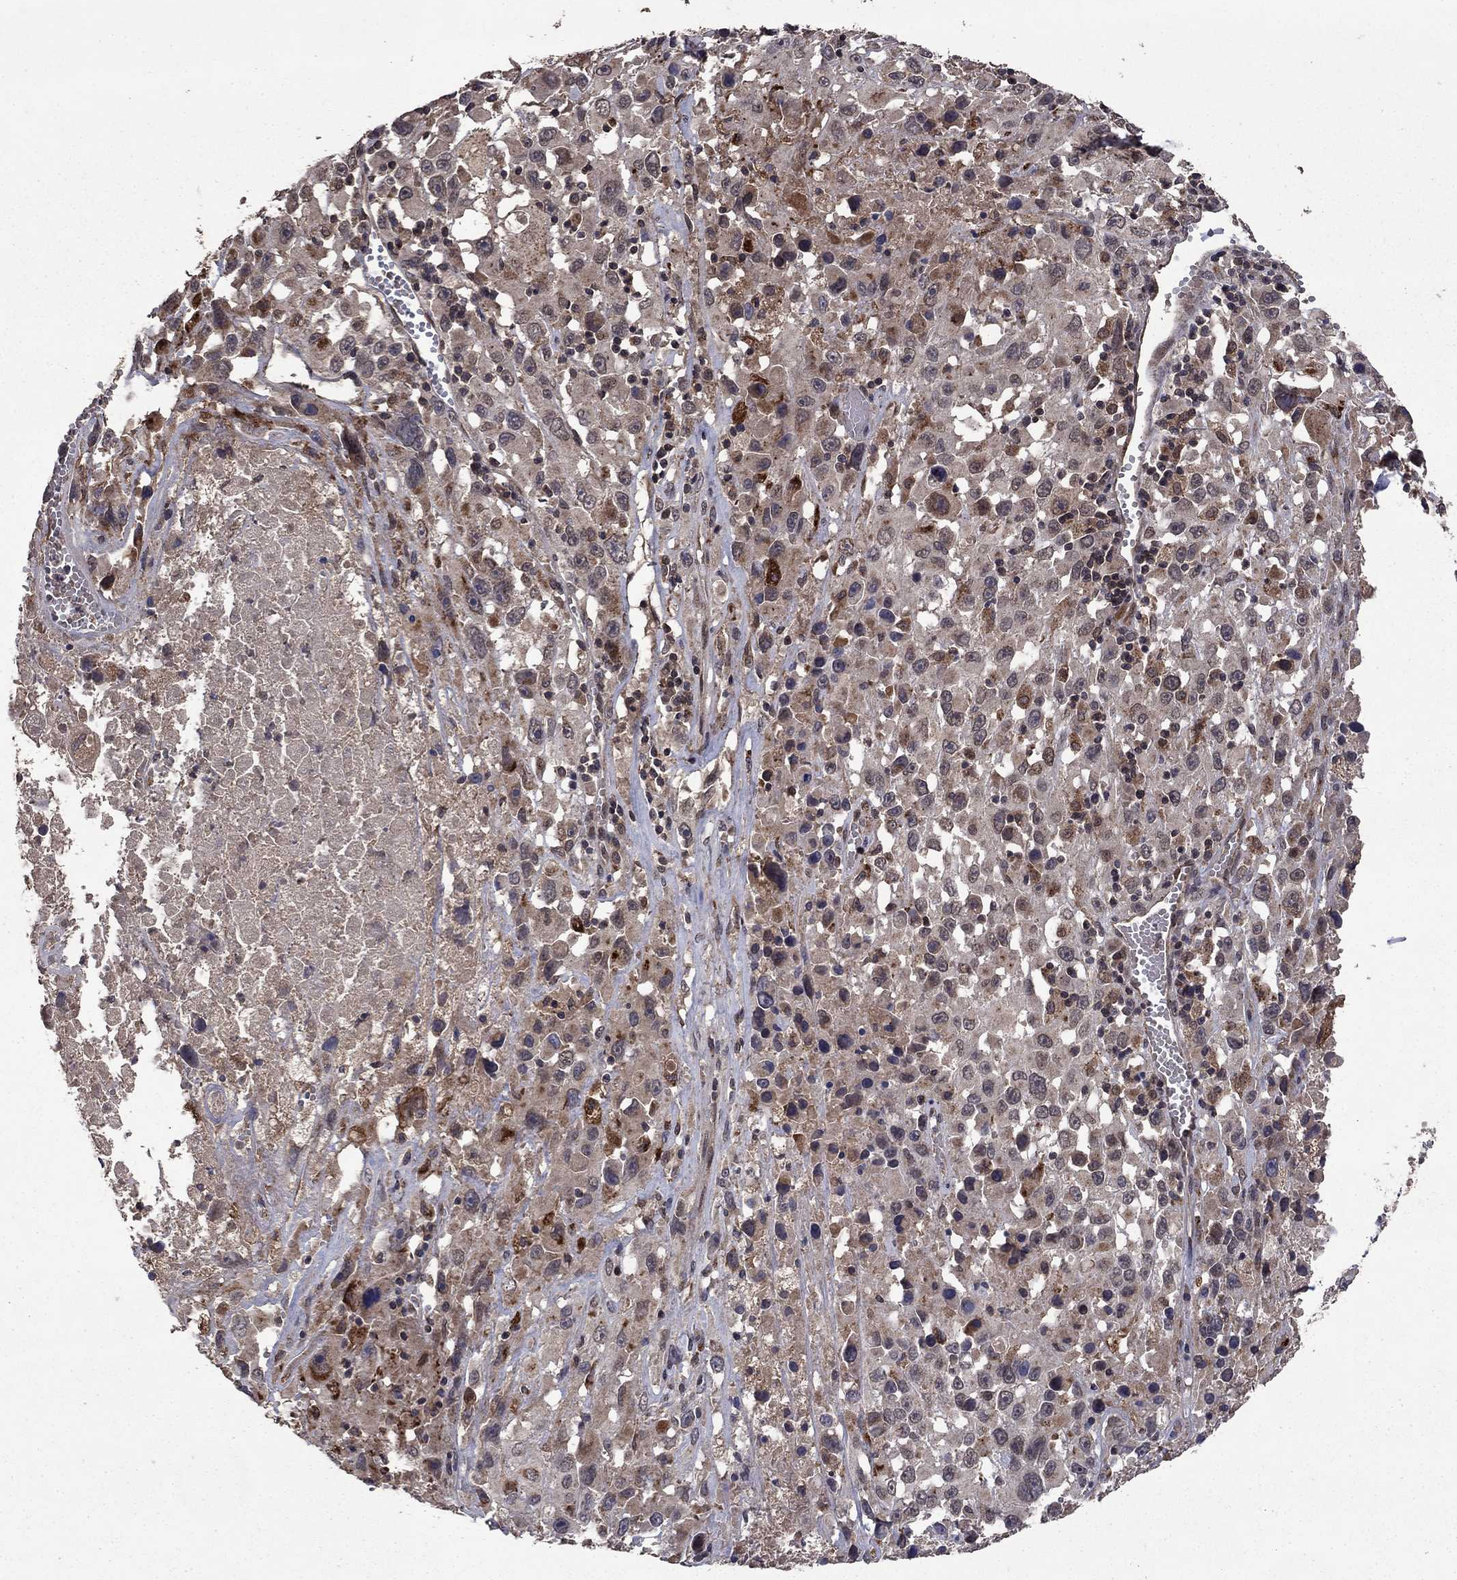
{"staining": {"intensity": "negative", "quantity": "none", "location": "none"}, "tissue": "melanoma", "cell_type": "Tumor cells", "image_type": "cancer", "snomed": [{"axis": "morphology", "description": "Malignant melanoma, Metastatic site"}, {"axis": "topography", "description": "Lymph node"}], "caption": "Immunohistochemistry of melanoma demonstrates no expression in tumor cells.", "gene": "DHRS1", "patient": {"sex": "male", "age": 50}}